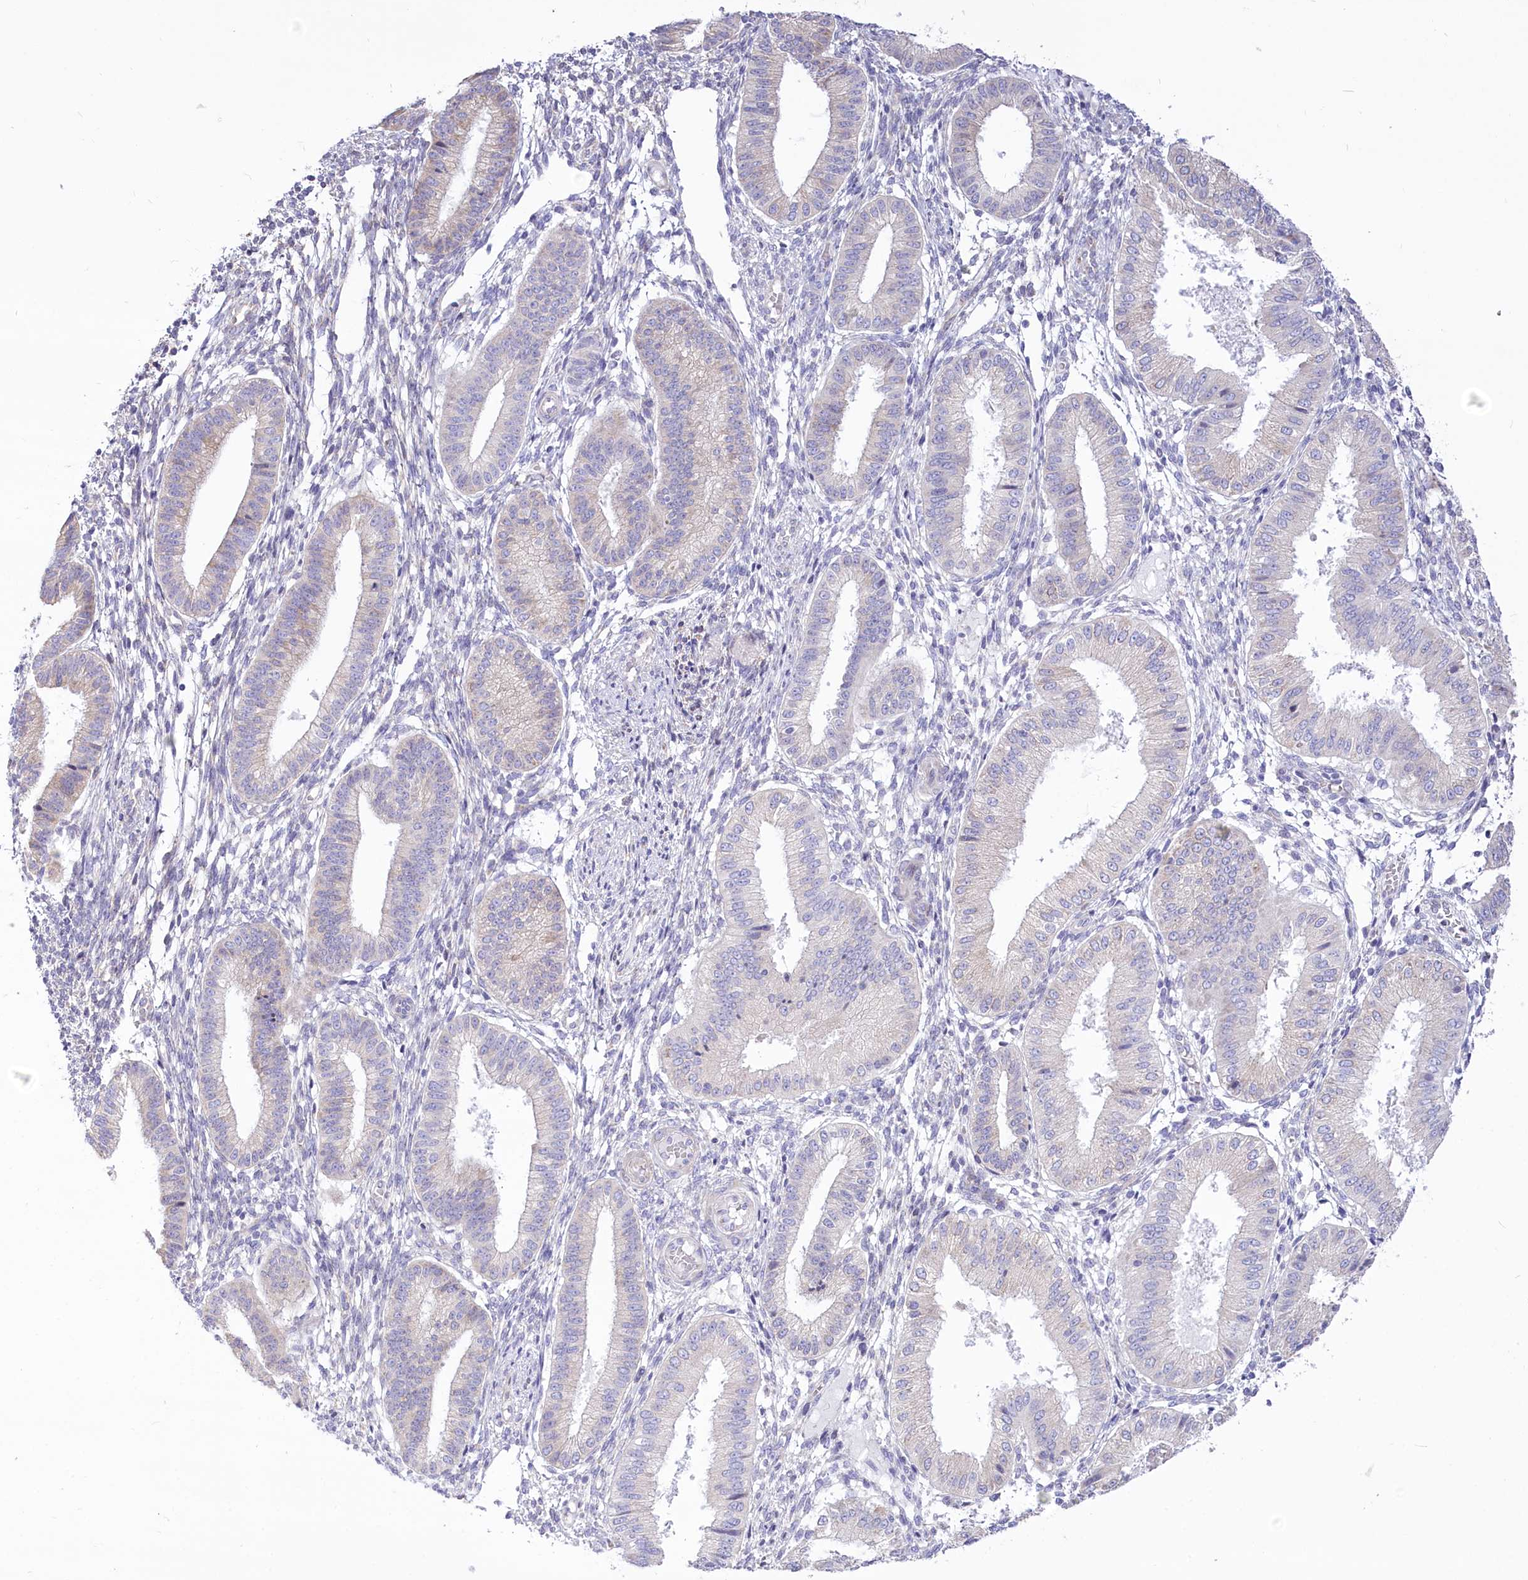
{"staining": {"intensity": "negative", "quantity": "none", "location": "none"}, "tissue": "endometrium", "cell_type": "Cells in endometrial stroma", "image_type": "normal", "snomed": [{"axis": "morphology", "description": "Normal tissue, NOS"}, {"axis": "topography", "description": "Endometrium"}], "caption": "High magnification brightfield microscopy of benign endometrium stained with DAB (brown) and counterstained with hematoxylin (blue): cells in endometrial stroma show no significant positivity. The staining is performed using DAB brown chromogen with nuclei counter-stained in using hematoxylin.", "gene": "STT3B", "patient": {"sex": "female", "age": 39}}